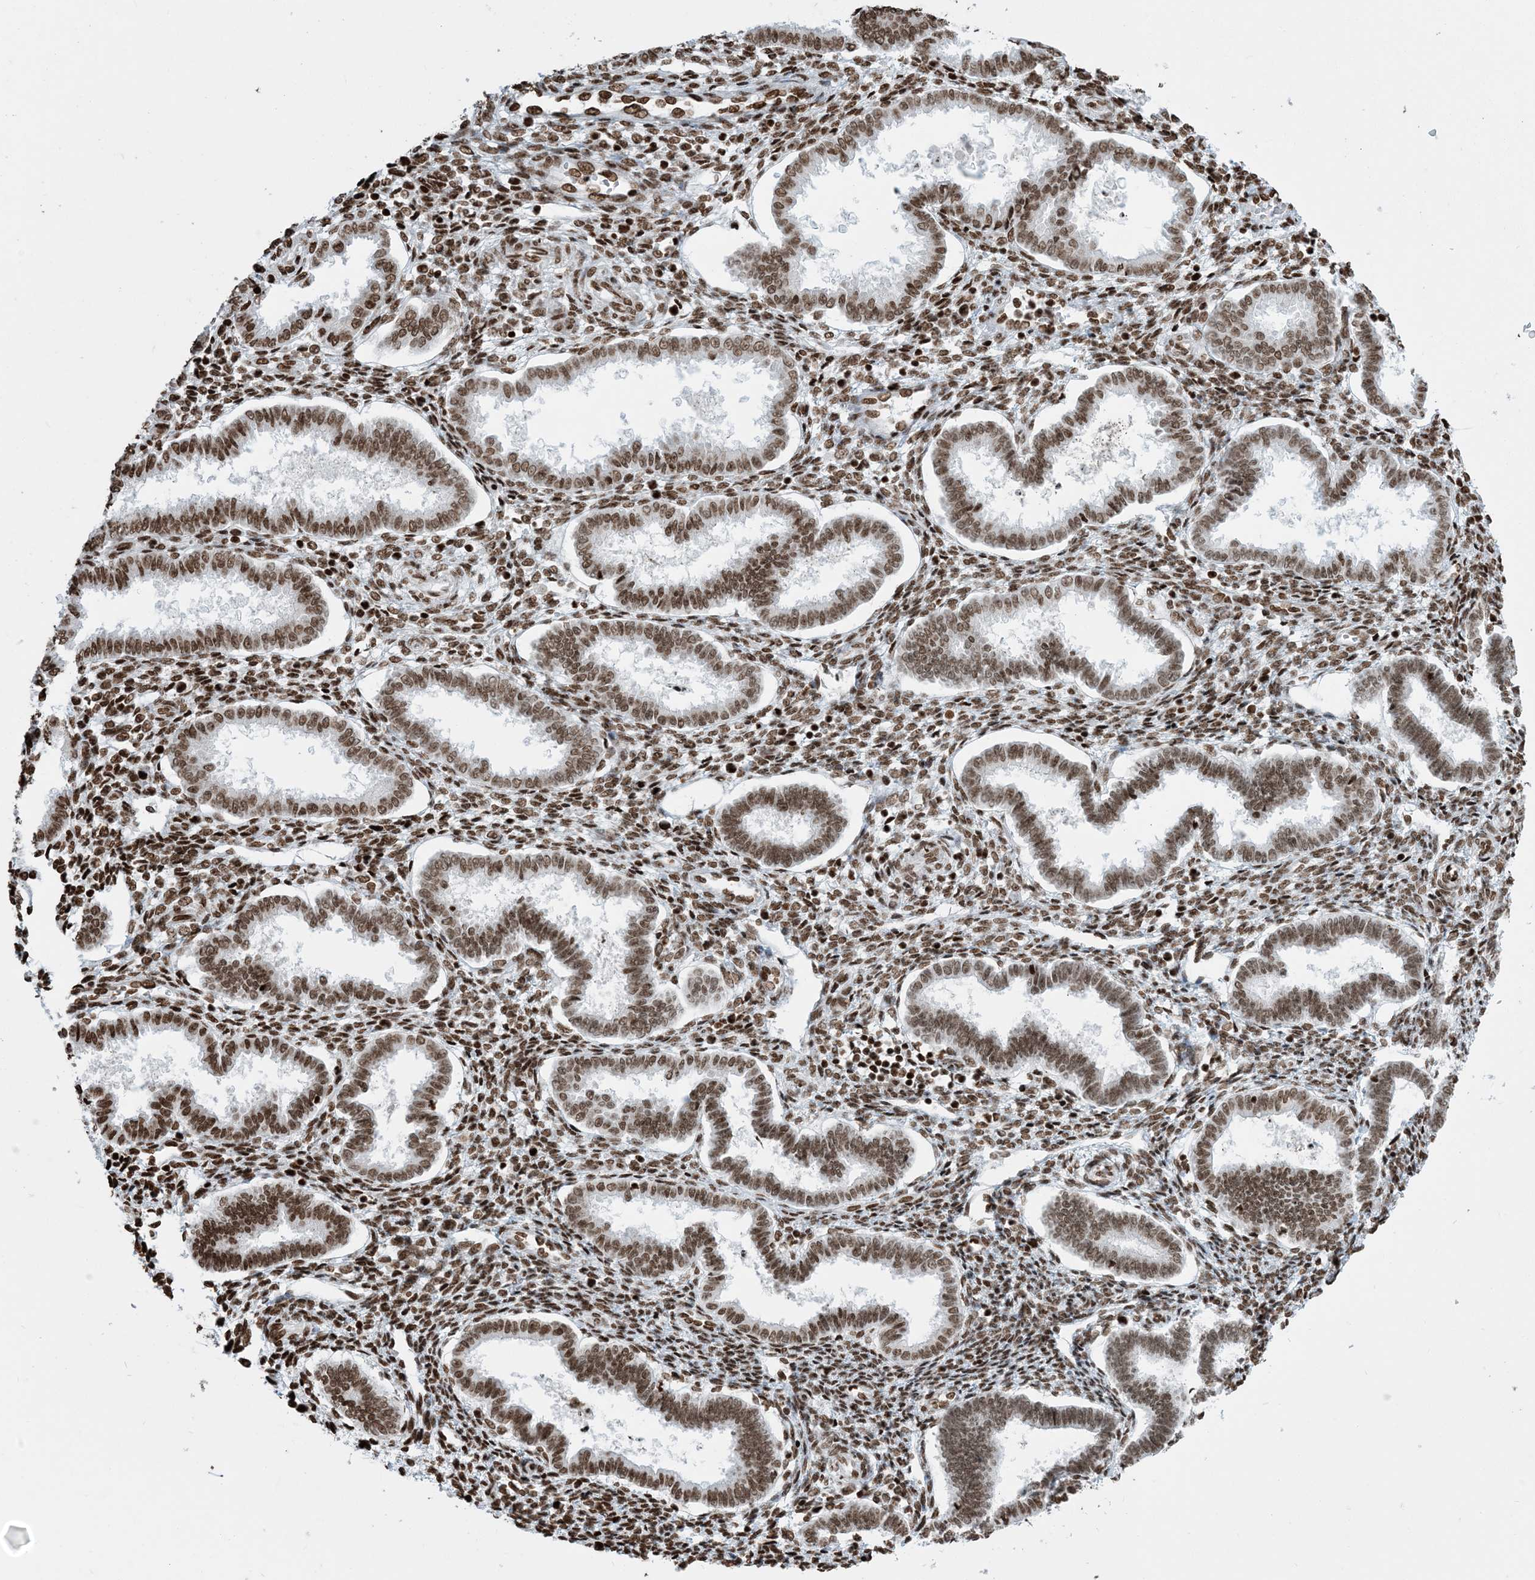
{"staining": {"intensity": "moderate", "quantity": ">75%", "location": "nuclear"}, "tissue": "endometrium", "cell_type": "Cells in endometrial stroma", "image_type": "normal", "snomed": [{"axis": "morphology", "description": "Normal tissue, NOS"}, {"axis": "topography", "description": "Endometrium"}], "caption": "The image demonstrates immunohistochemical staining of unremarkable endometrium. There is moderate nuclear staining is identified in about >75% of cells in endometrial stroma.", "gene": "H3", "patient": {"sex": "female", "age": 24}}